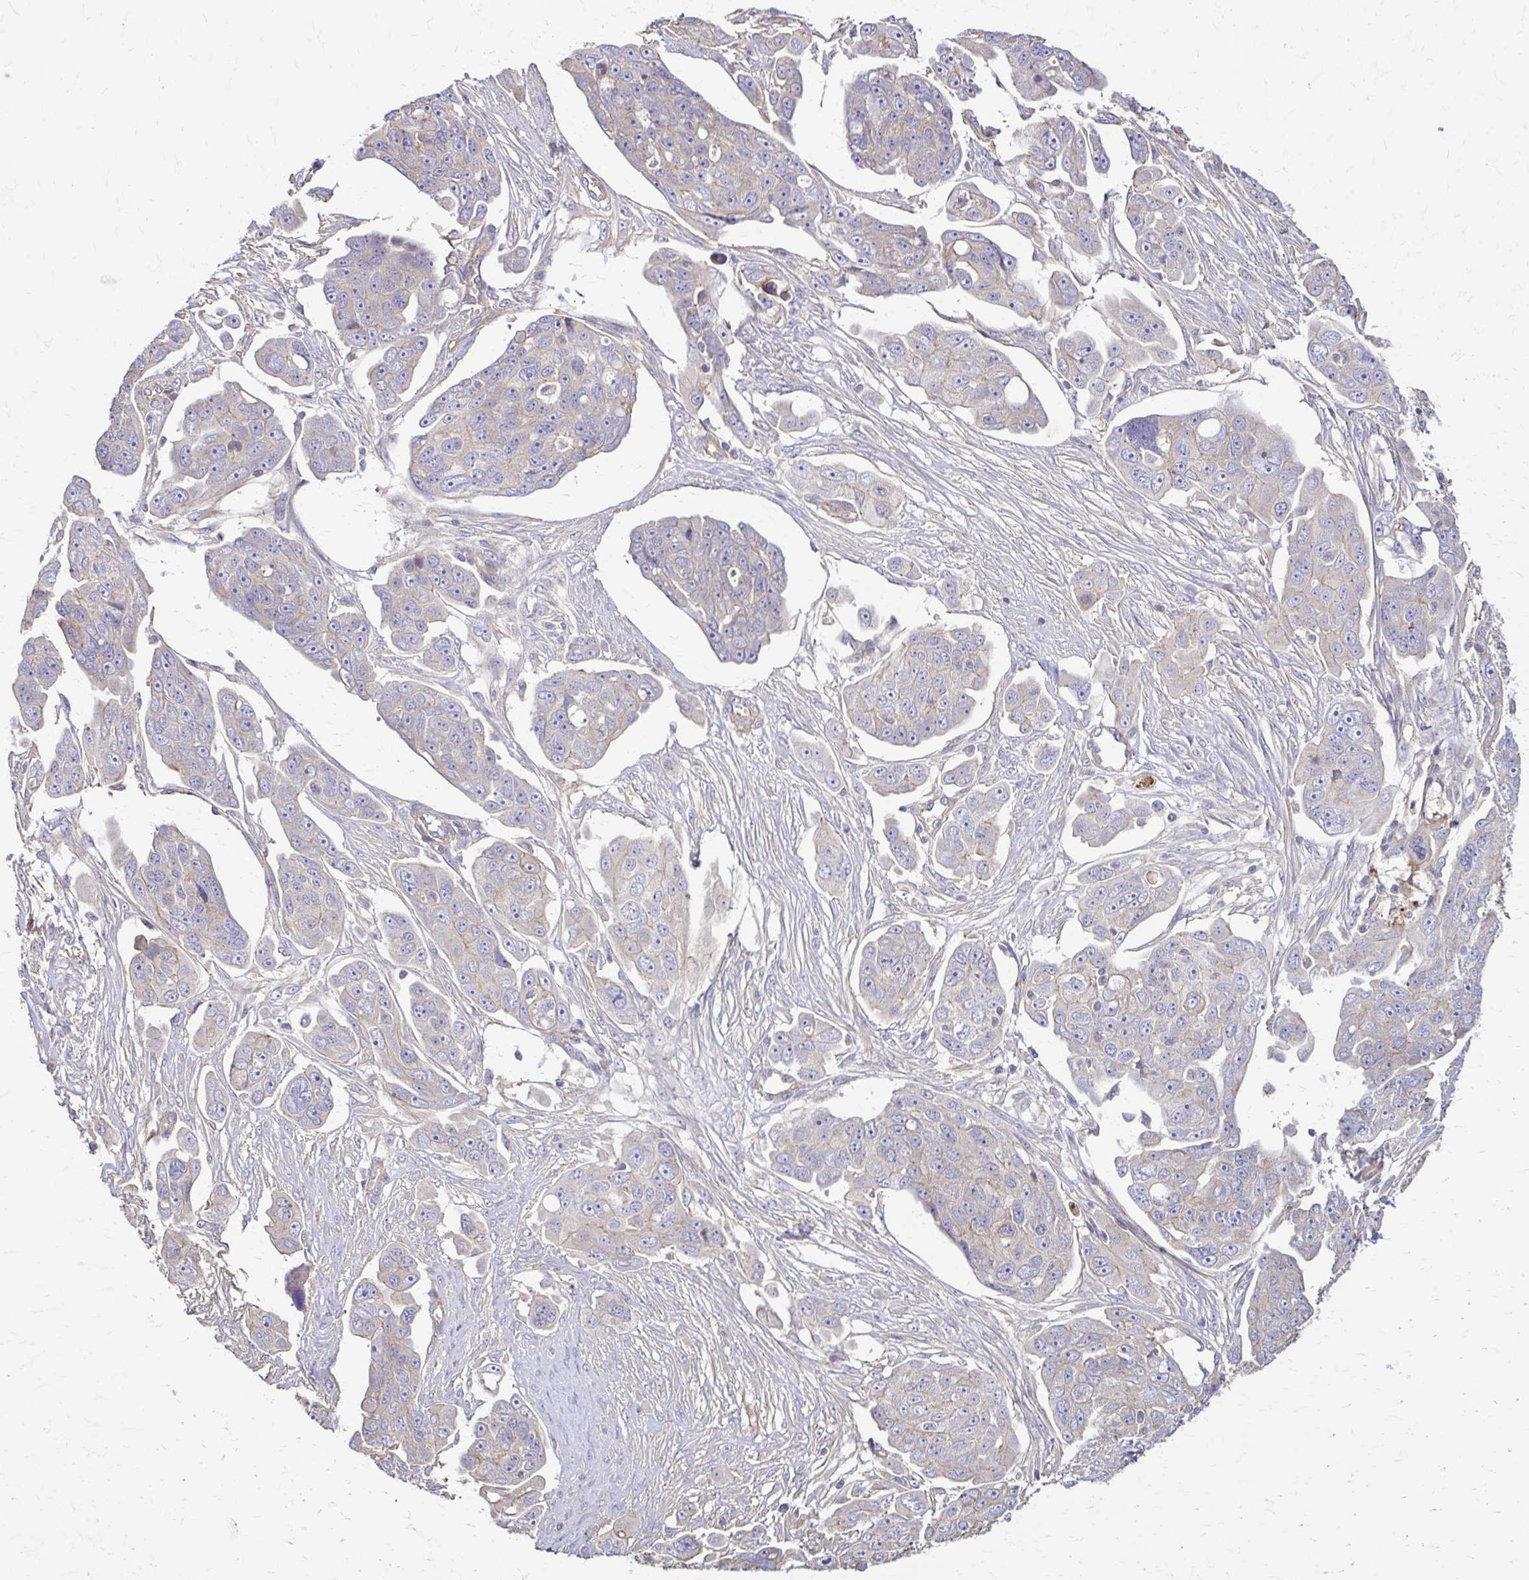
{"staining": {"intensity": "negative", "quantity": "none", "location": "none"}, "tissue": "ovarian cancer", "cell_type": "Tumor cells", "image_type": "cancer", "snomed": [{"axis": "morphology", "description": "Carcinoma, endometroid"}, {"axis": "topography", "description": "Ovary"}], "caption": "Tumor cells are negative for brown protein staining in ovarian endometroid carcinoma.", "gene": "DSP", "patient": {"sex": "female", "age": 70}}